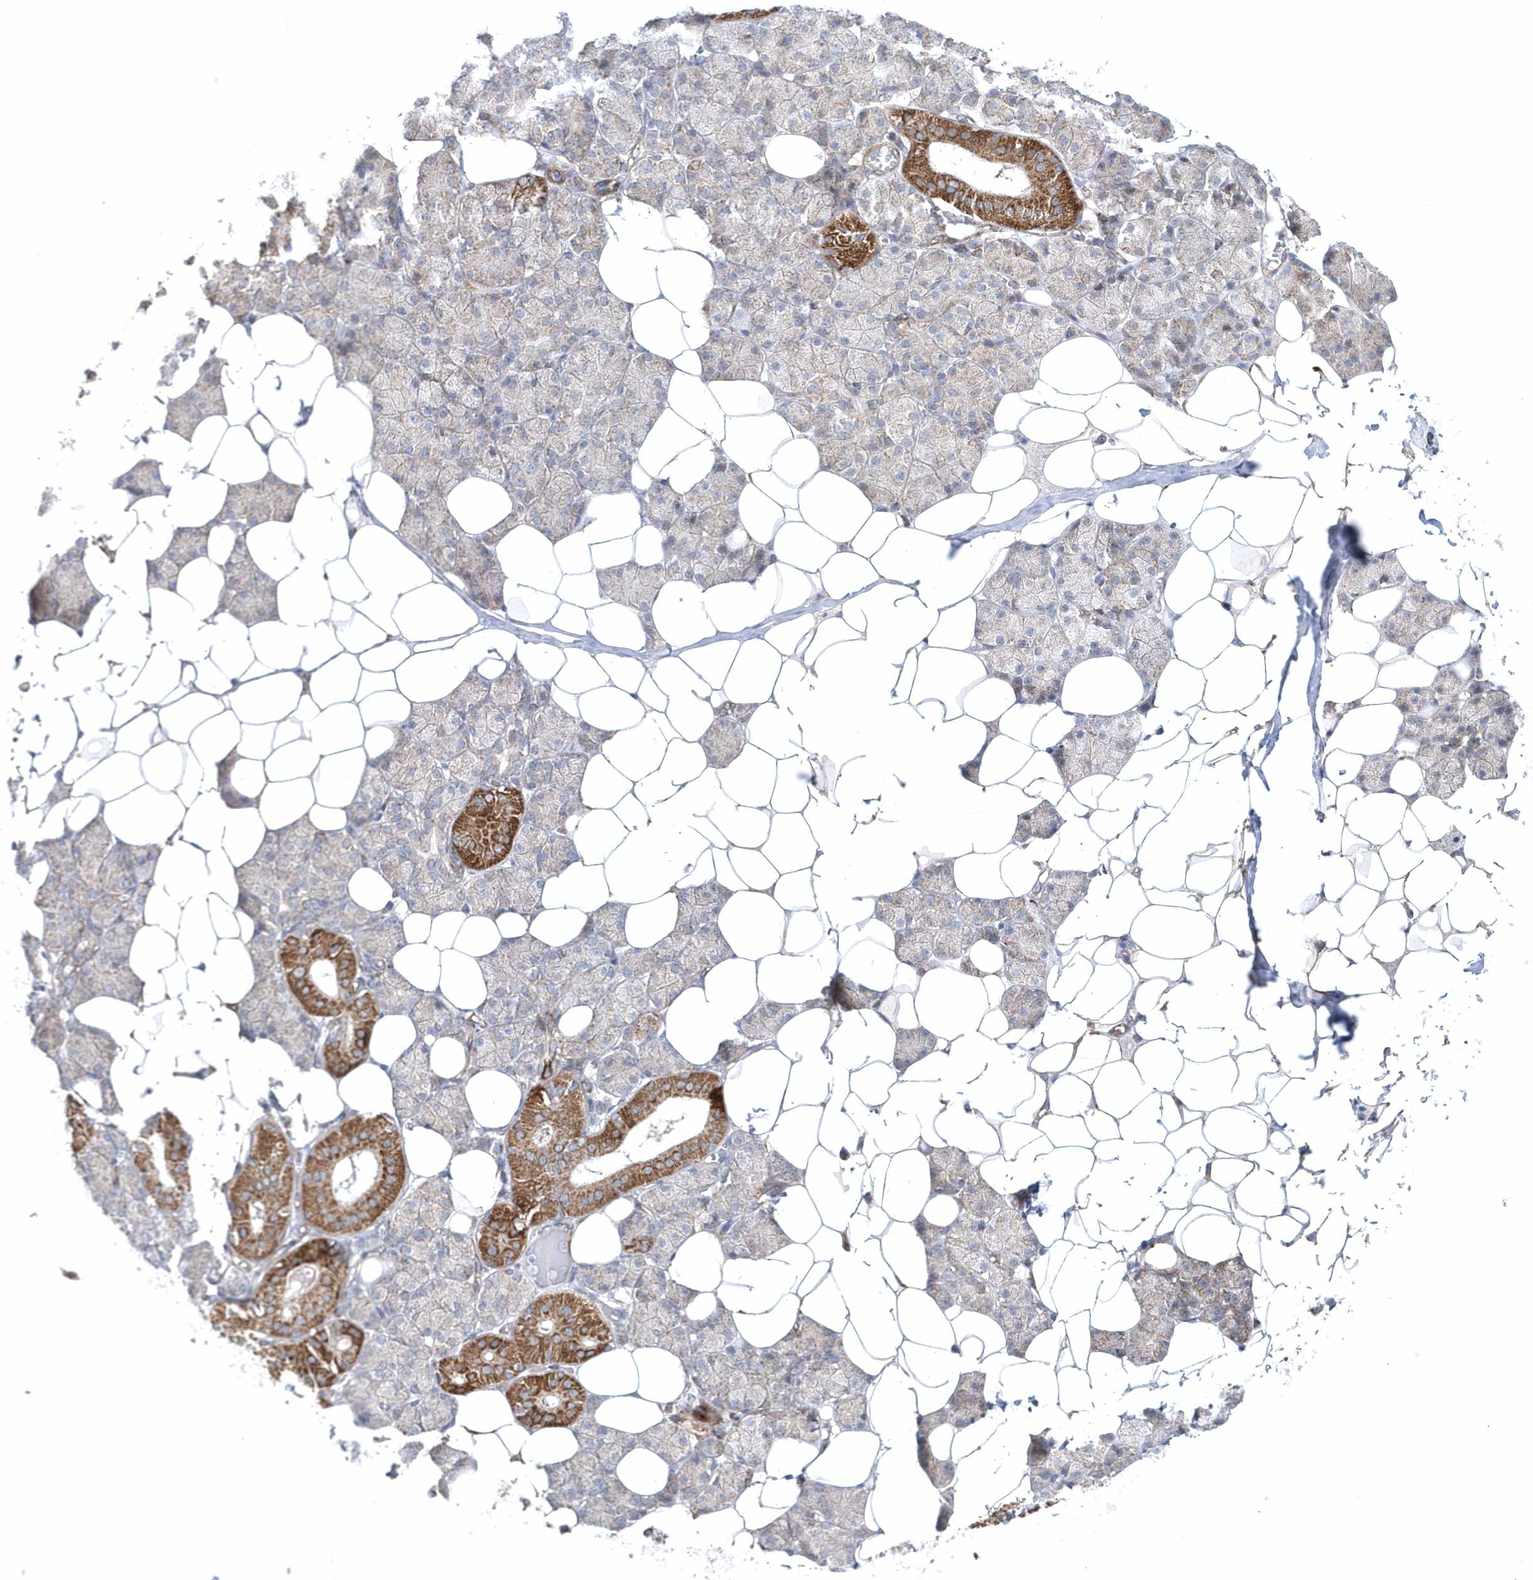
{"staining": {"intensity": "moderate", "quantity": "<25%", "location": "cytoplasmic/membranous"}, "tissue": "salivary gland", "cell_type": "Glandular cells", "image_type": "normal", "snomed": [{"axis": "morphology", "description": "Normal tissue, NOS"}, {"axis": "topography", "description": "Salivary gland"}], "caption": "Salivary gland stained with DAB IHC demonstrates low levels of moderate cytoplasmic/membranous staining in approximately <25% of glandular cells.", "gene": "OPA1", "patient": {"sex": "female", "age": 33}}